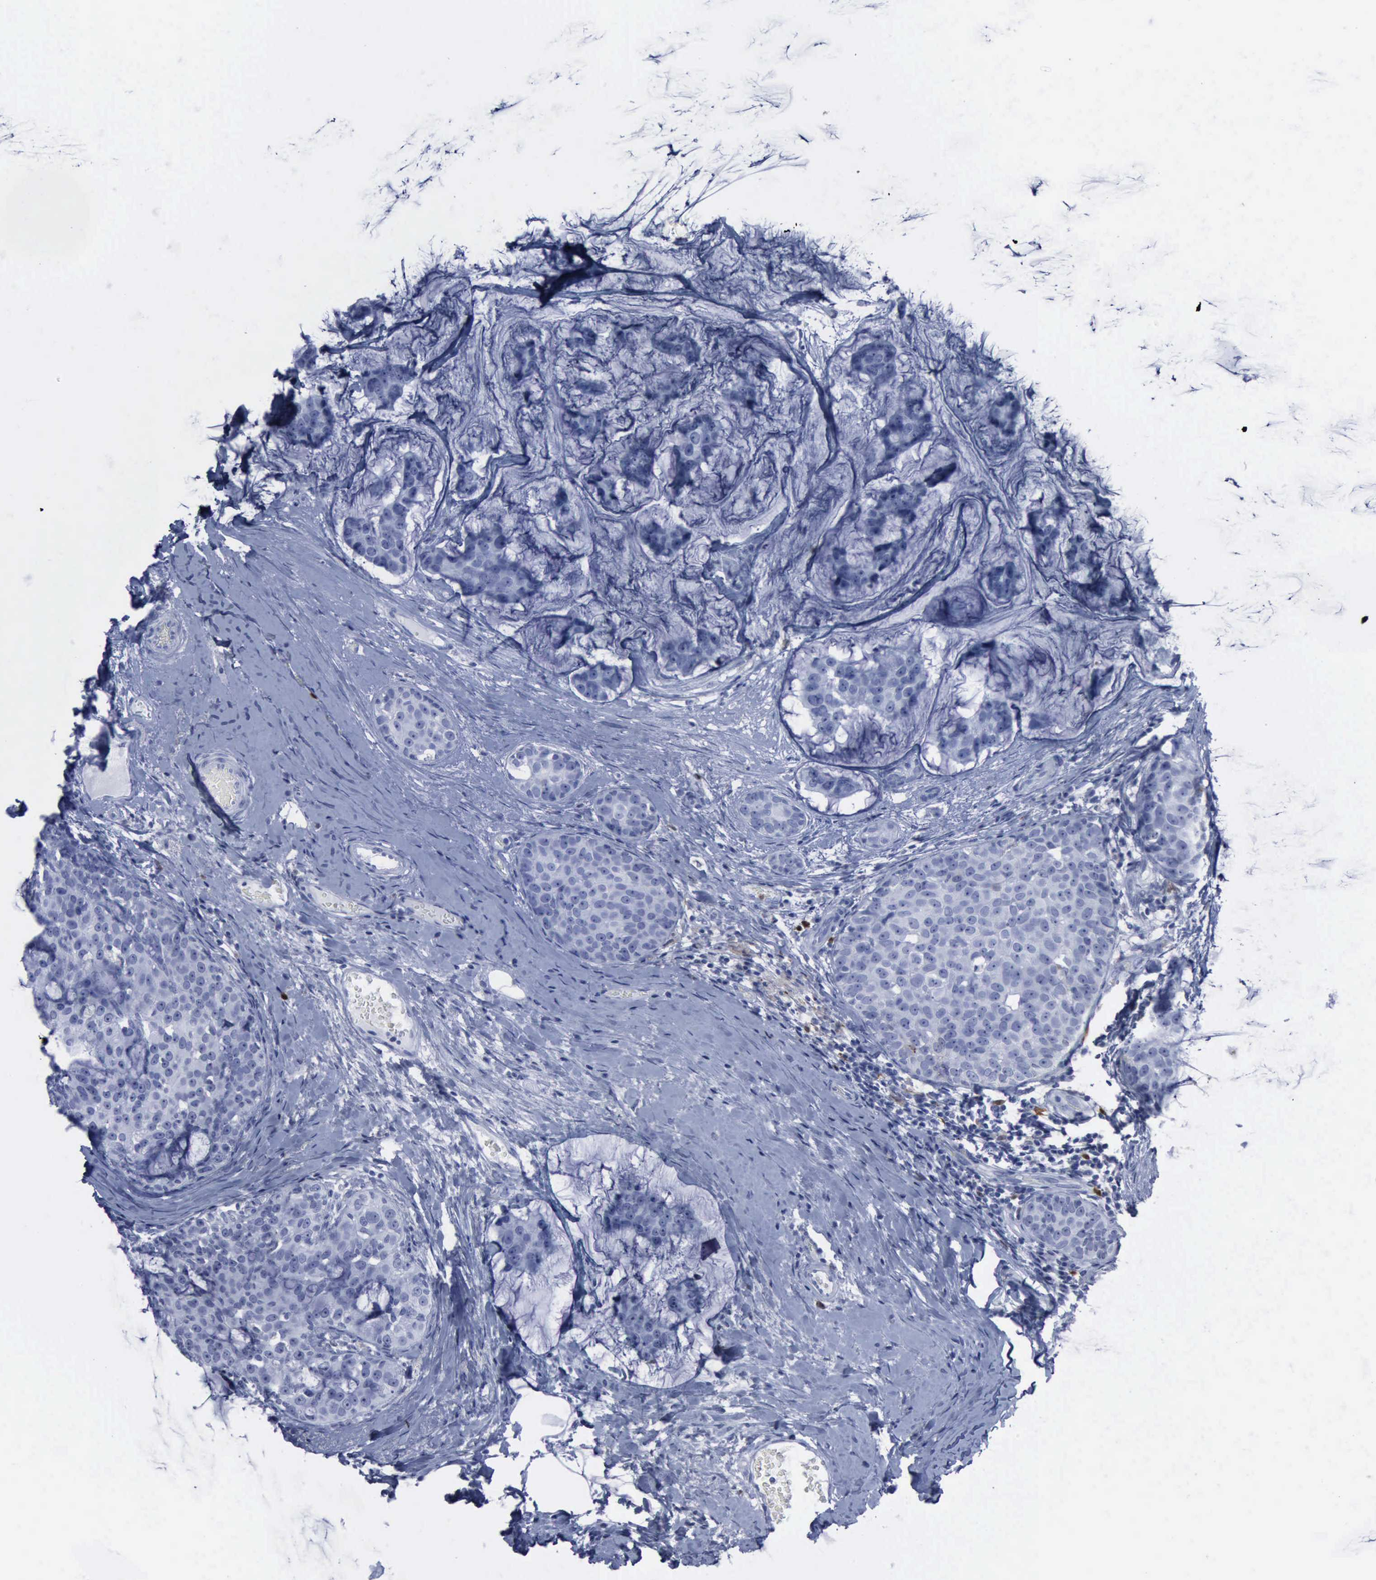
{"staining": {"intensity": "negative", "quantity": "none", "location": "none"}, "tissue": "breast cancer", "cell_type": "Tumor cells", "image_type": "cancer", "snomed": [{"axis": "morphology", "description": "Normal tissue, NOS"}, {"axis": "morphology", "description": "Duct carcinoma"}, {"axis": "topography", "description": "Breast"}], "caption": "High power microscopy micrograph of an immunohistochemistry image of breast cancer, revealing no significant expression in tumor cells. The staining is performed using DAB (3,3'-diaminobenzidine) brown chromogen with nuclei counter-stained in using hematoxylin.", "gene": "CSTA", "patient": {"sex": "female", "age": 50}}